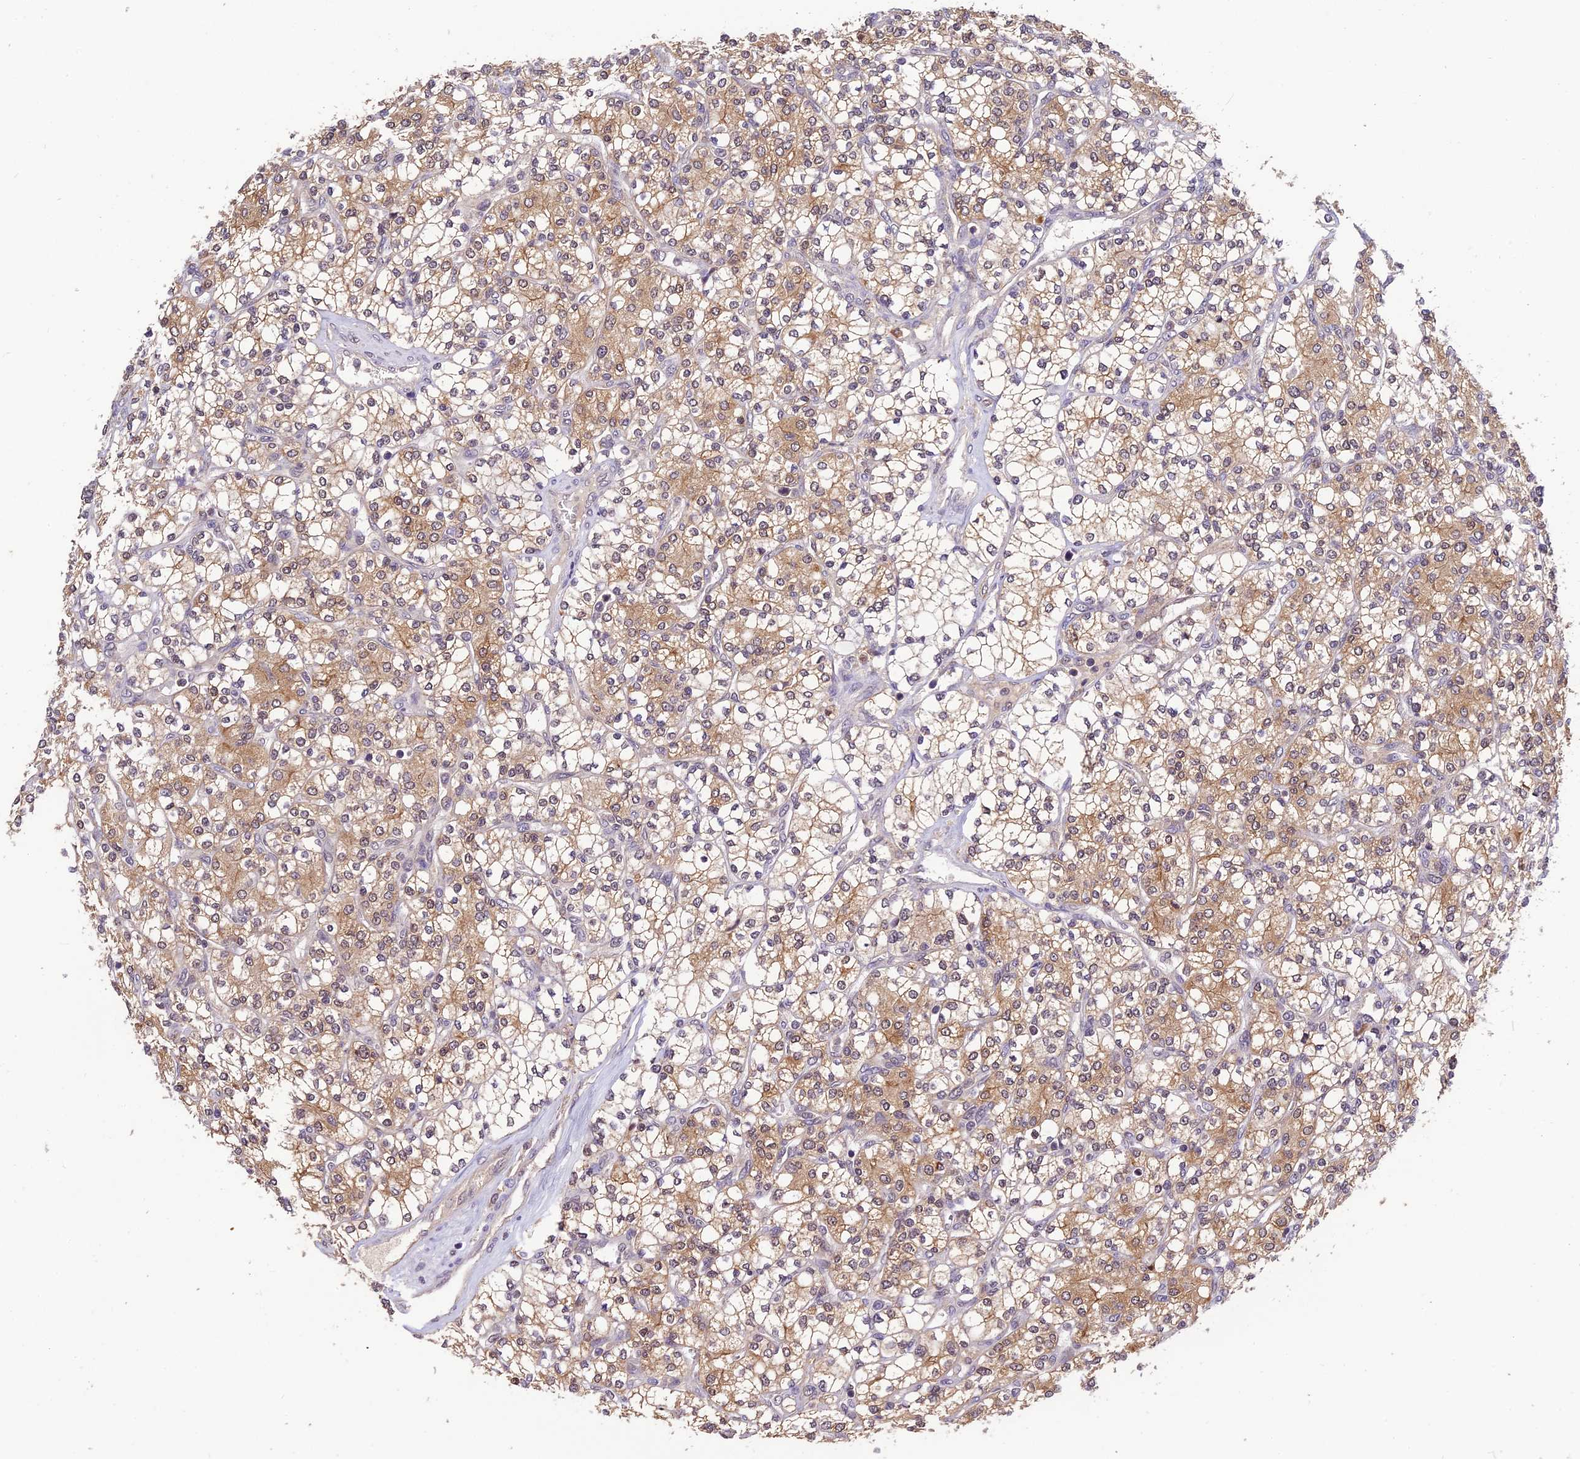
{"staining": {"intensity": "moderate", "quantity": ">75%", "location": "cytoplasmic/membranous"}, "tissue": "renal cancer", "cell_type": "Tumor cells", "image_type": "cancer", "snomed": [{"axis": "morphology", "description": "Adenocarcinoma, NOS"}, {"axis": "topography", "description": "Kidney"}], "caption": "Adenocarcinoma (renal) stained with DAB immunohistochemistry displays medium levels of moderate cytoplasmic/membranous expression in about >75% of tumor cells.", "gene": "MNS1", "patient": {"sex": "male", "age": 77}}